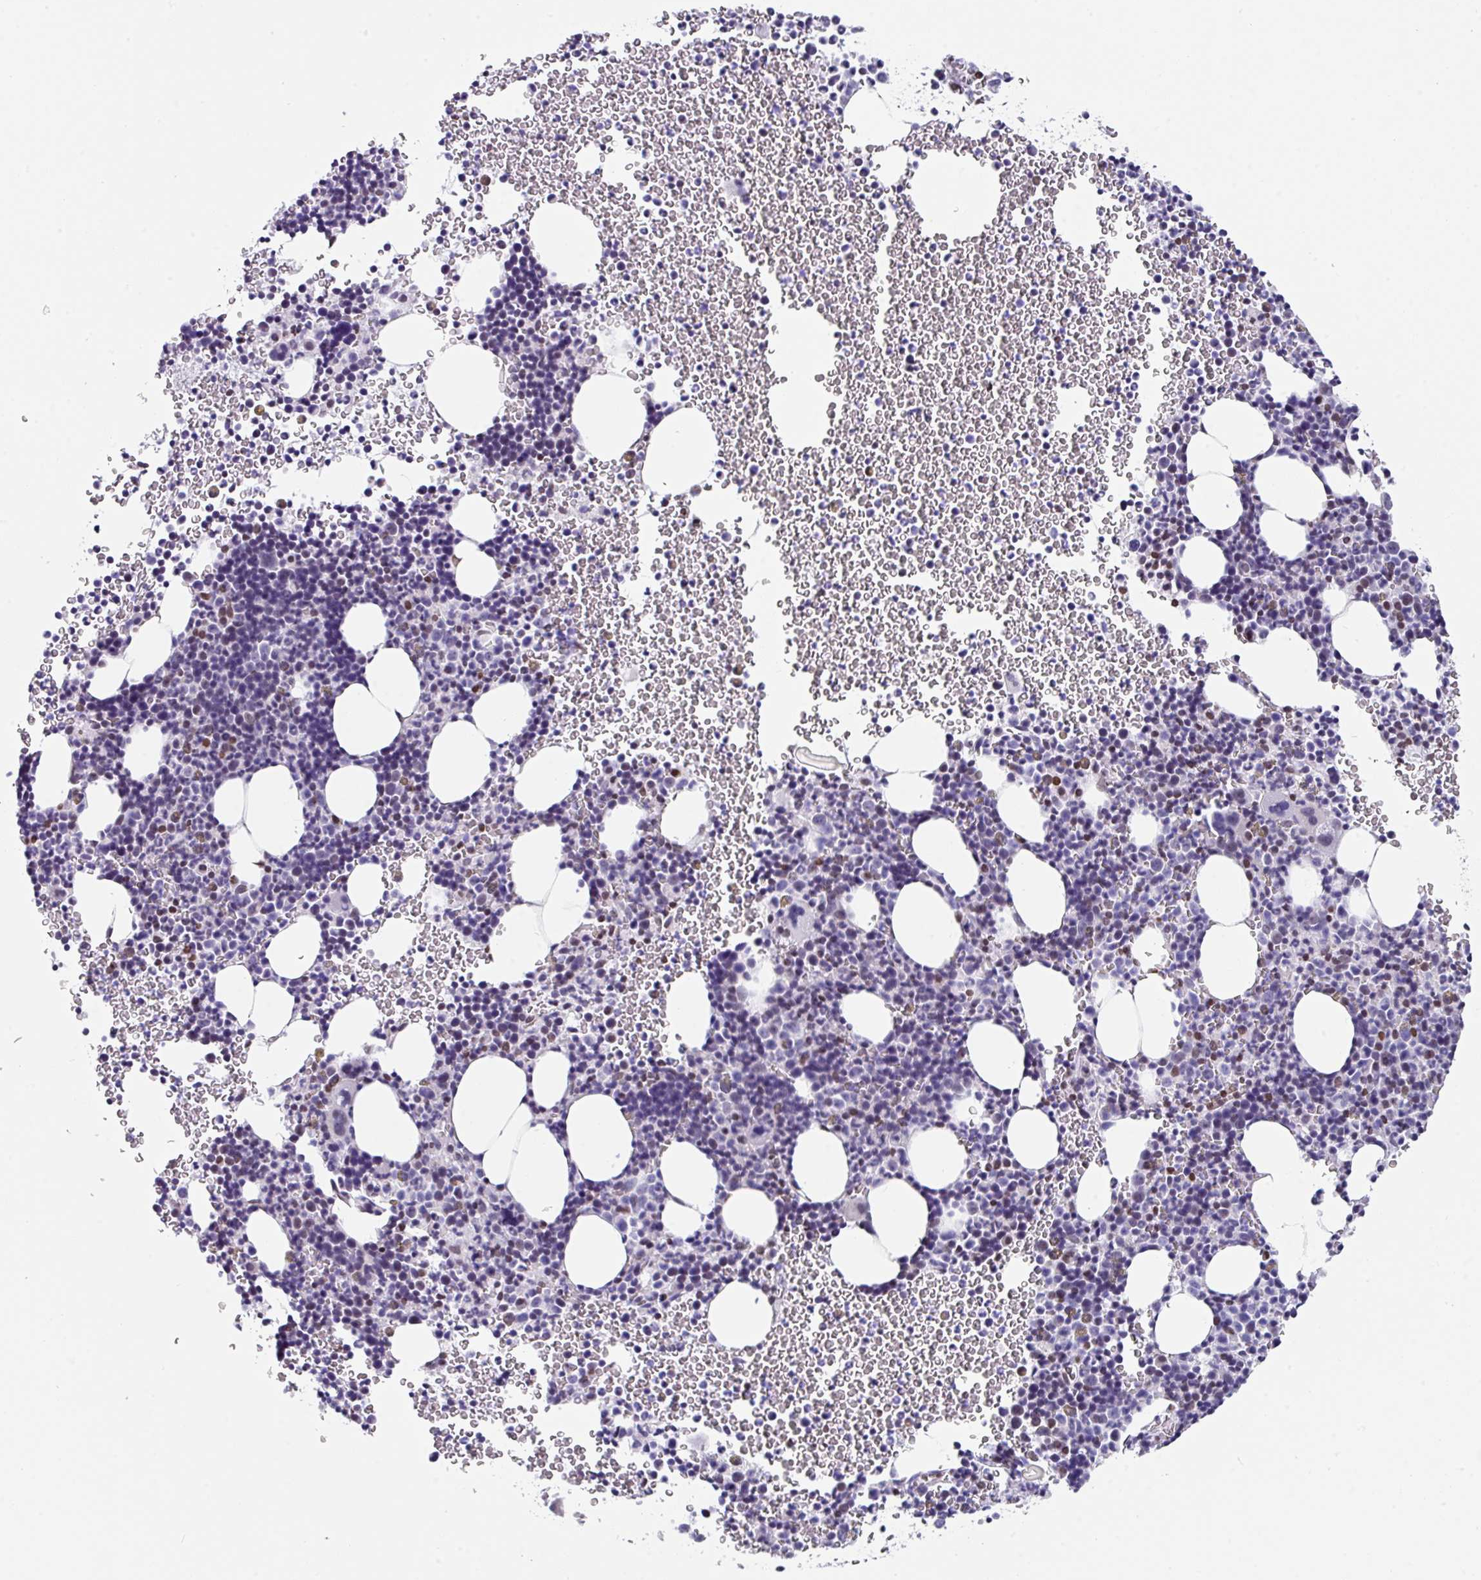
{"staining": {"intensity": "moderate", "quantity": "<25%", "location": "nuclear"}, "tissue": "bone marrow", "cell_type": "Hematopoietic cells", "image_type": "normal", "snomed": [{"axis": "morphology", "description": "Normal tissue, NOS"}, {"axis": "topography", "description": "Bone marrow"}], "caption": "IHC (DAB) staining of unremarkable bone marrow demonstrates moderate nuclear protein staining in approximately <25% of hematopoietic cells. The staining was performed using DAB to visualize the protein expression in brown, while the nuclei were stained in blue with hematoxylin (Magnification: 20x).", "gene": "TCF3", "patient": {"sex": "male", "age": 61}}